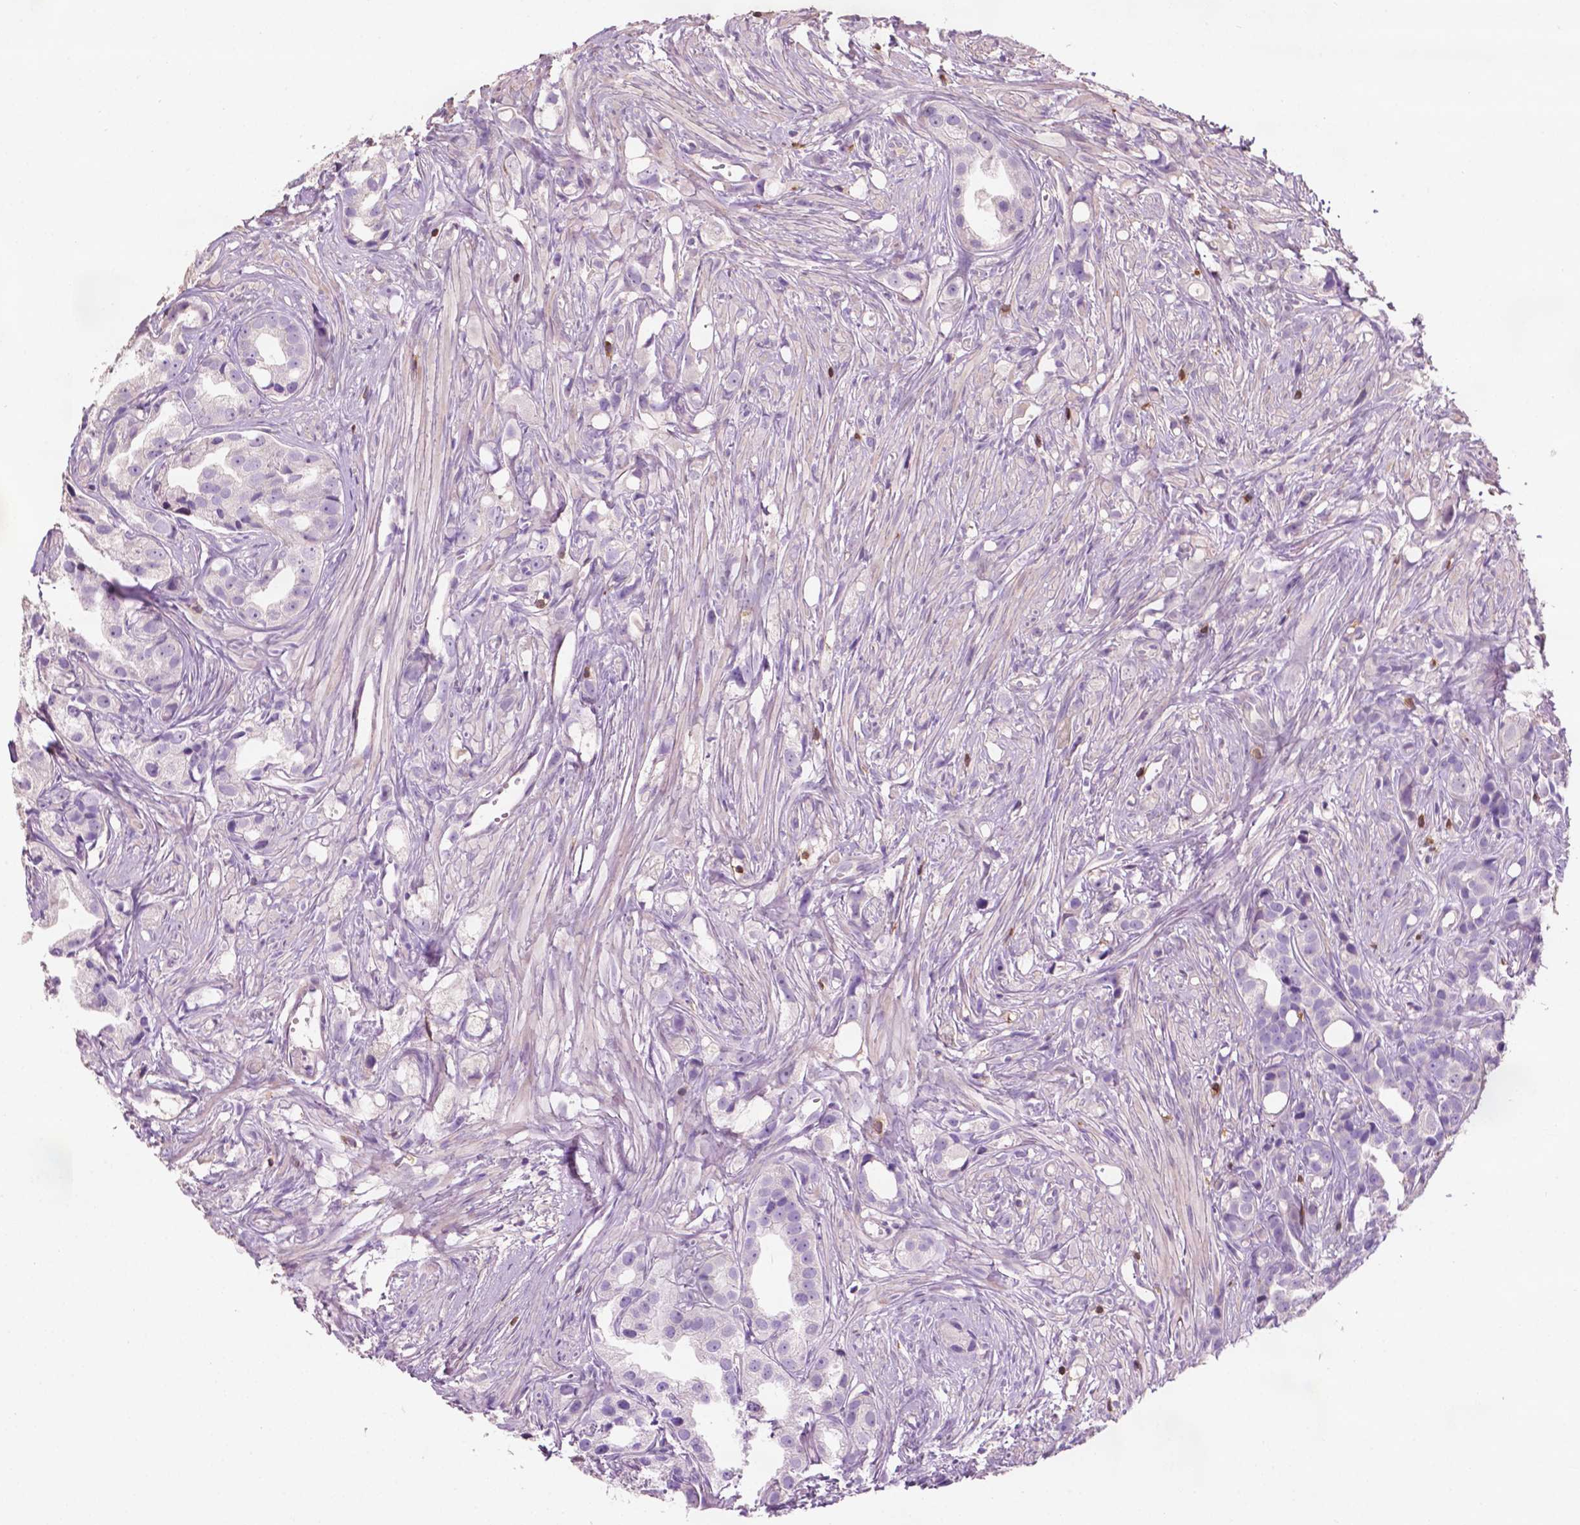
{"staining": {"intensity": "negative", "quantity": "none", "location": "none"}, "tissue": "prostate cancer", "cell_type": "Tumor cells", "image_type": "cancer", "snomed": [{"axis": "morphology", "description": "Adenocarcinoma, High grade"}, {"axis": "topography", "description": "Prostate"}], "caption": "The image reveals no staining of tumor cells in high-grade adenocarcinoma (prostate).", "gene": "TBC1D10C", "patient": {"sex": "male", "age": 75}}